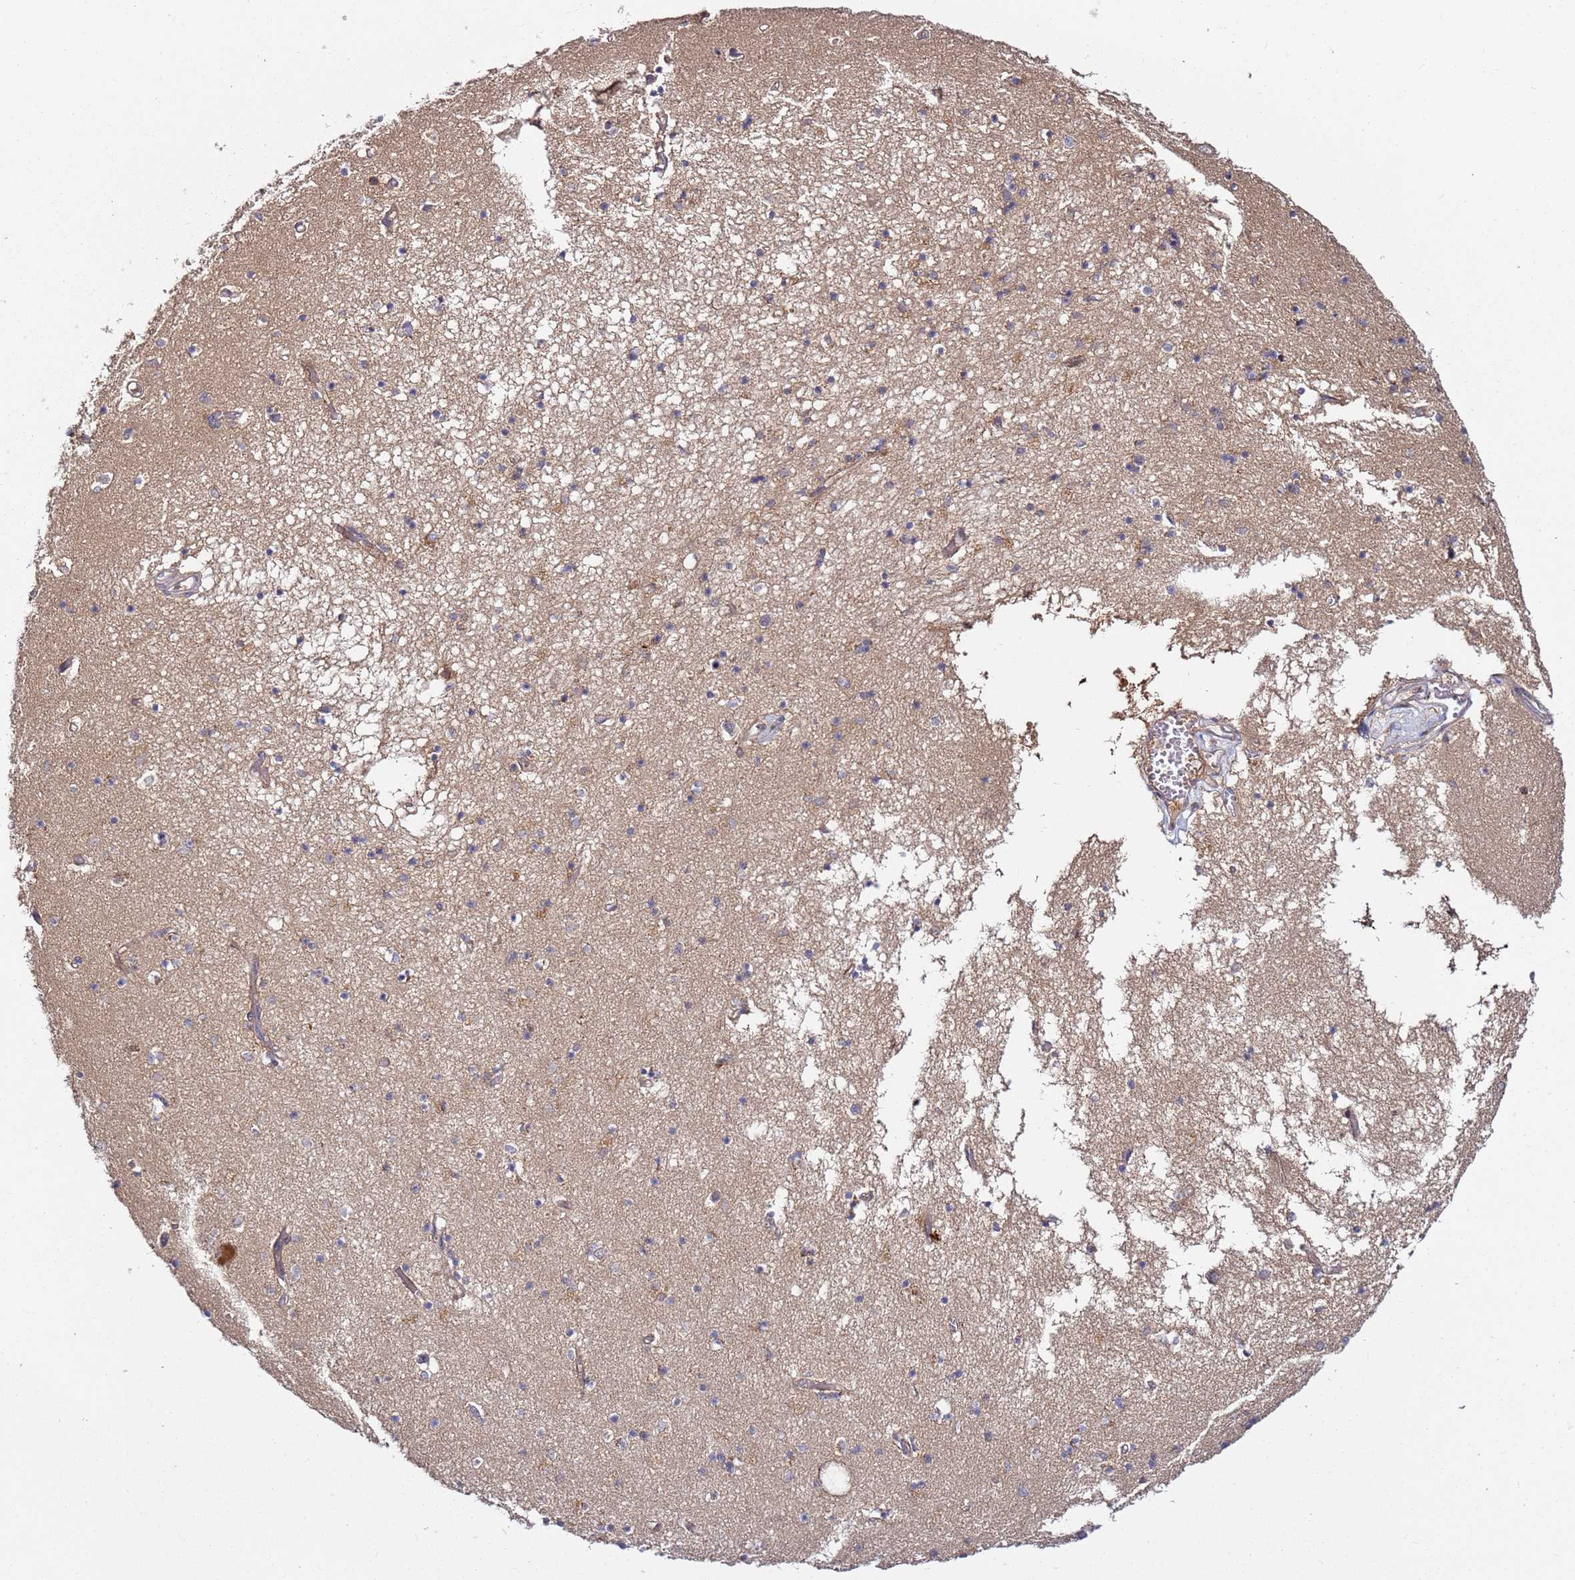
{"staining": {"intensity": "weak", "quantity": "<25%", "location": "cytoplasmic/membranous"}, "tissue": "hippocampus", "cell_type": "Glial cells", "image_type": "normal", "snomed": [{"axis": "morphology", "description": "Normal tissue, NOS"}, {"axis": "topography", "description": "Hippocampus"}], "caption": "An image of hippocampus stained for a protein exhibits no brown staining in glial cells.", "gene": "PRMT7", "patient": {"sex": "male", "age": 70}}